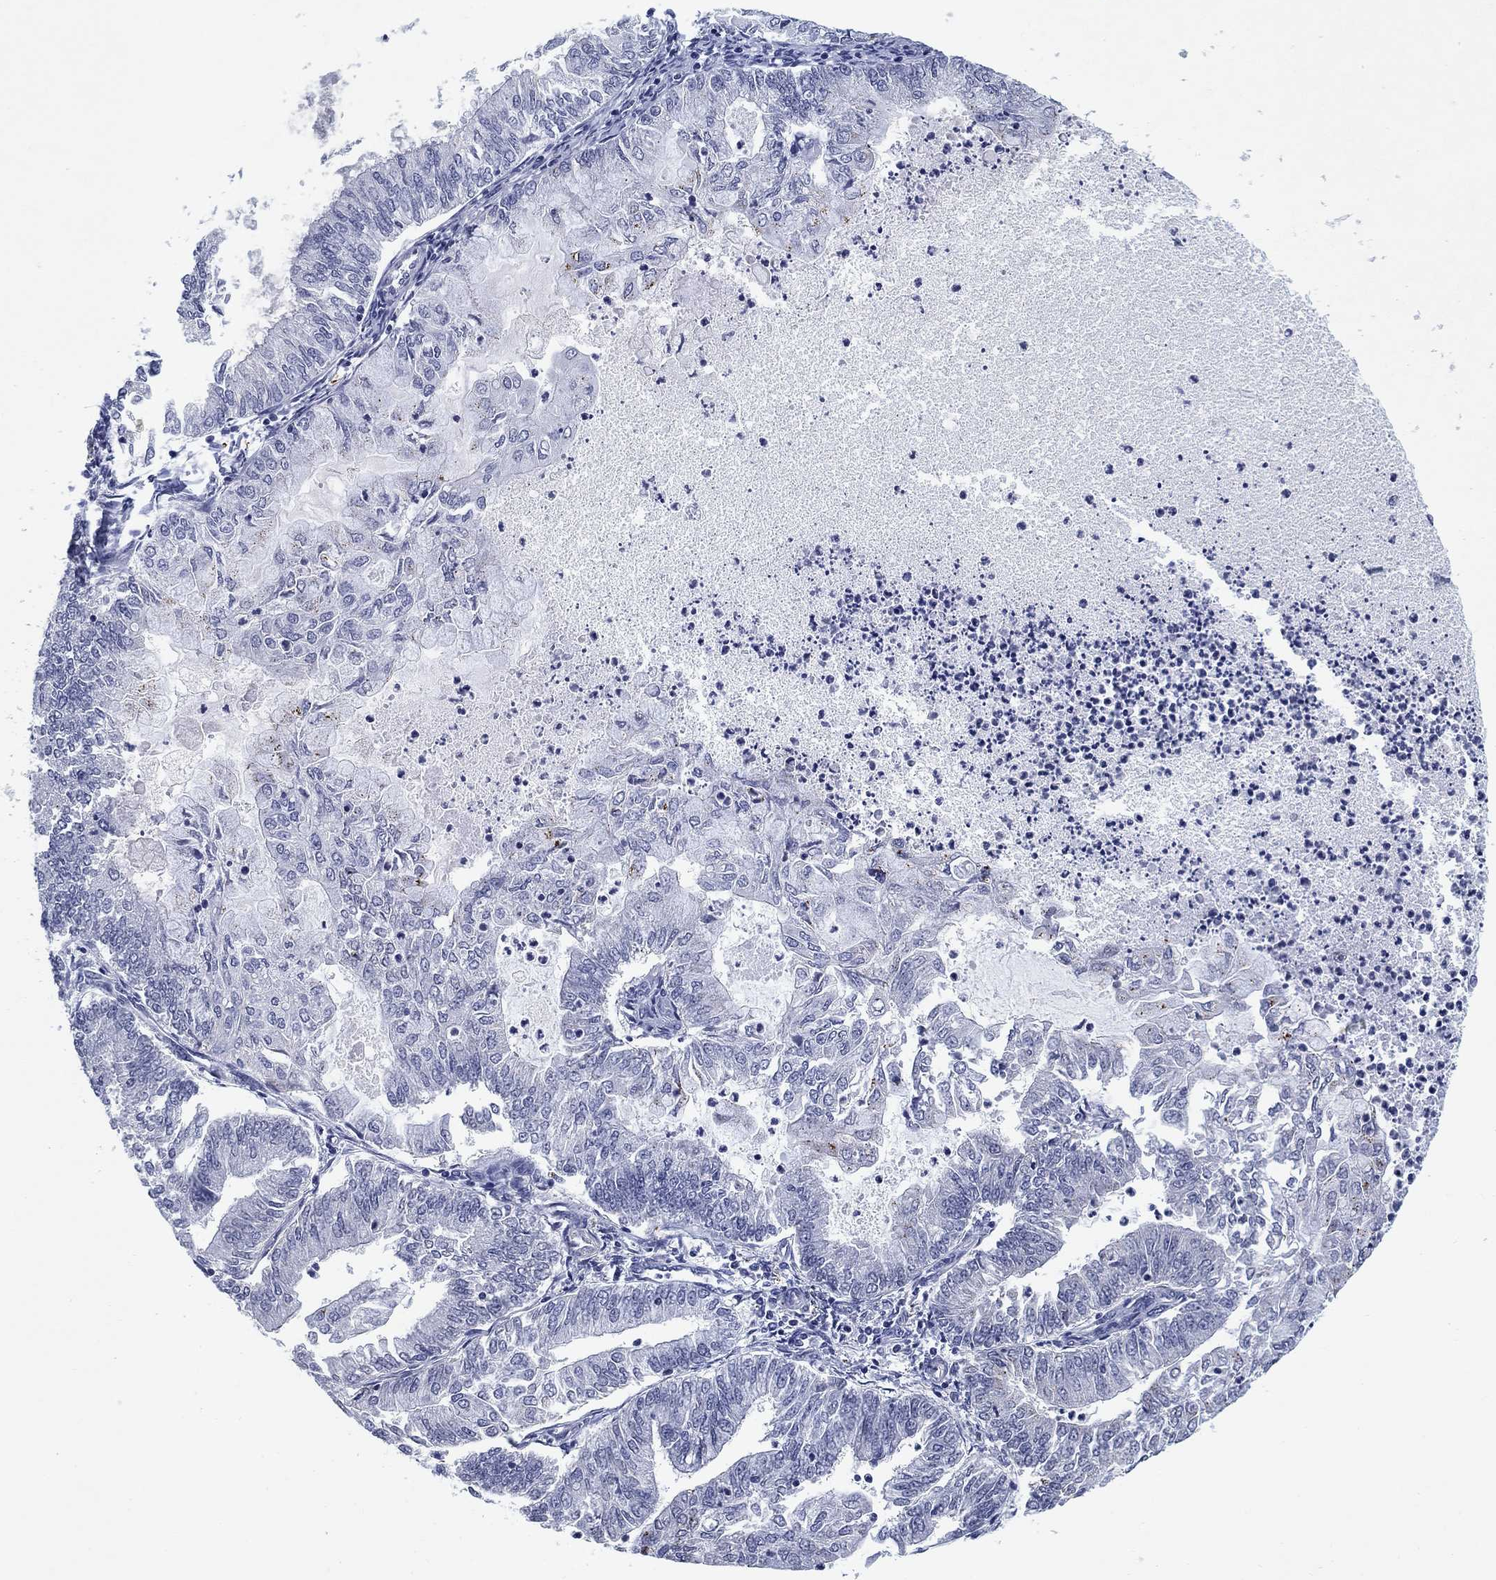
{"staining": {"intensity": "negative", "quantity": "none", "location": "none"}, "tissue": "endometrial cancer", "cell_type": "Tumor cells", "image_type": "cancer", "snomed": [{"axis": "morphology", "description": "Adenocarcinoma, NOS"}, {"axis": "topography", "description": "Endometrium"}], "caption": "The IHC micrograph has no significant expression in tumor cells of endometrial cancer tissue. Brightfield microscopy of immunohistochemistry (IHC) stained with DAB (3,3'-diaminobenzidine) (brown) and hematoxylin (blue), captured at high magnification.", "gene": "OTUB2", "patient": {"sex": "female", "age": 59}}